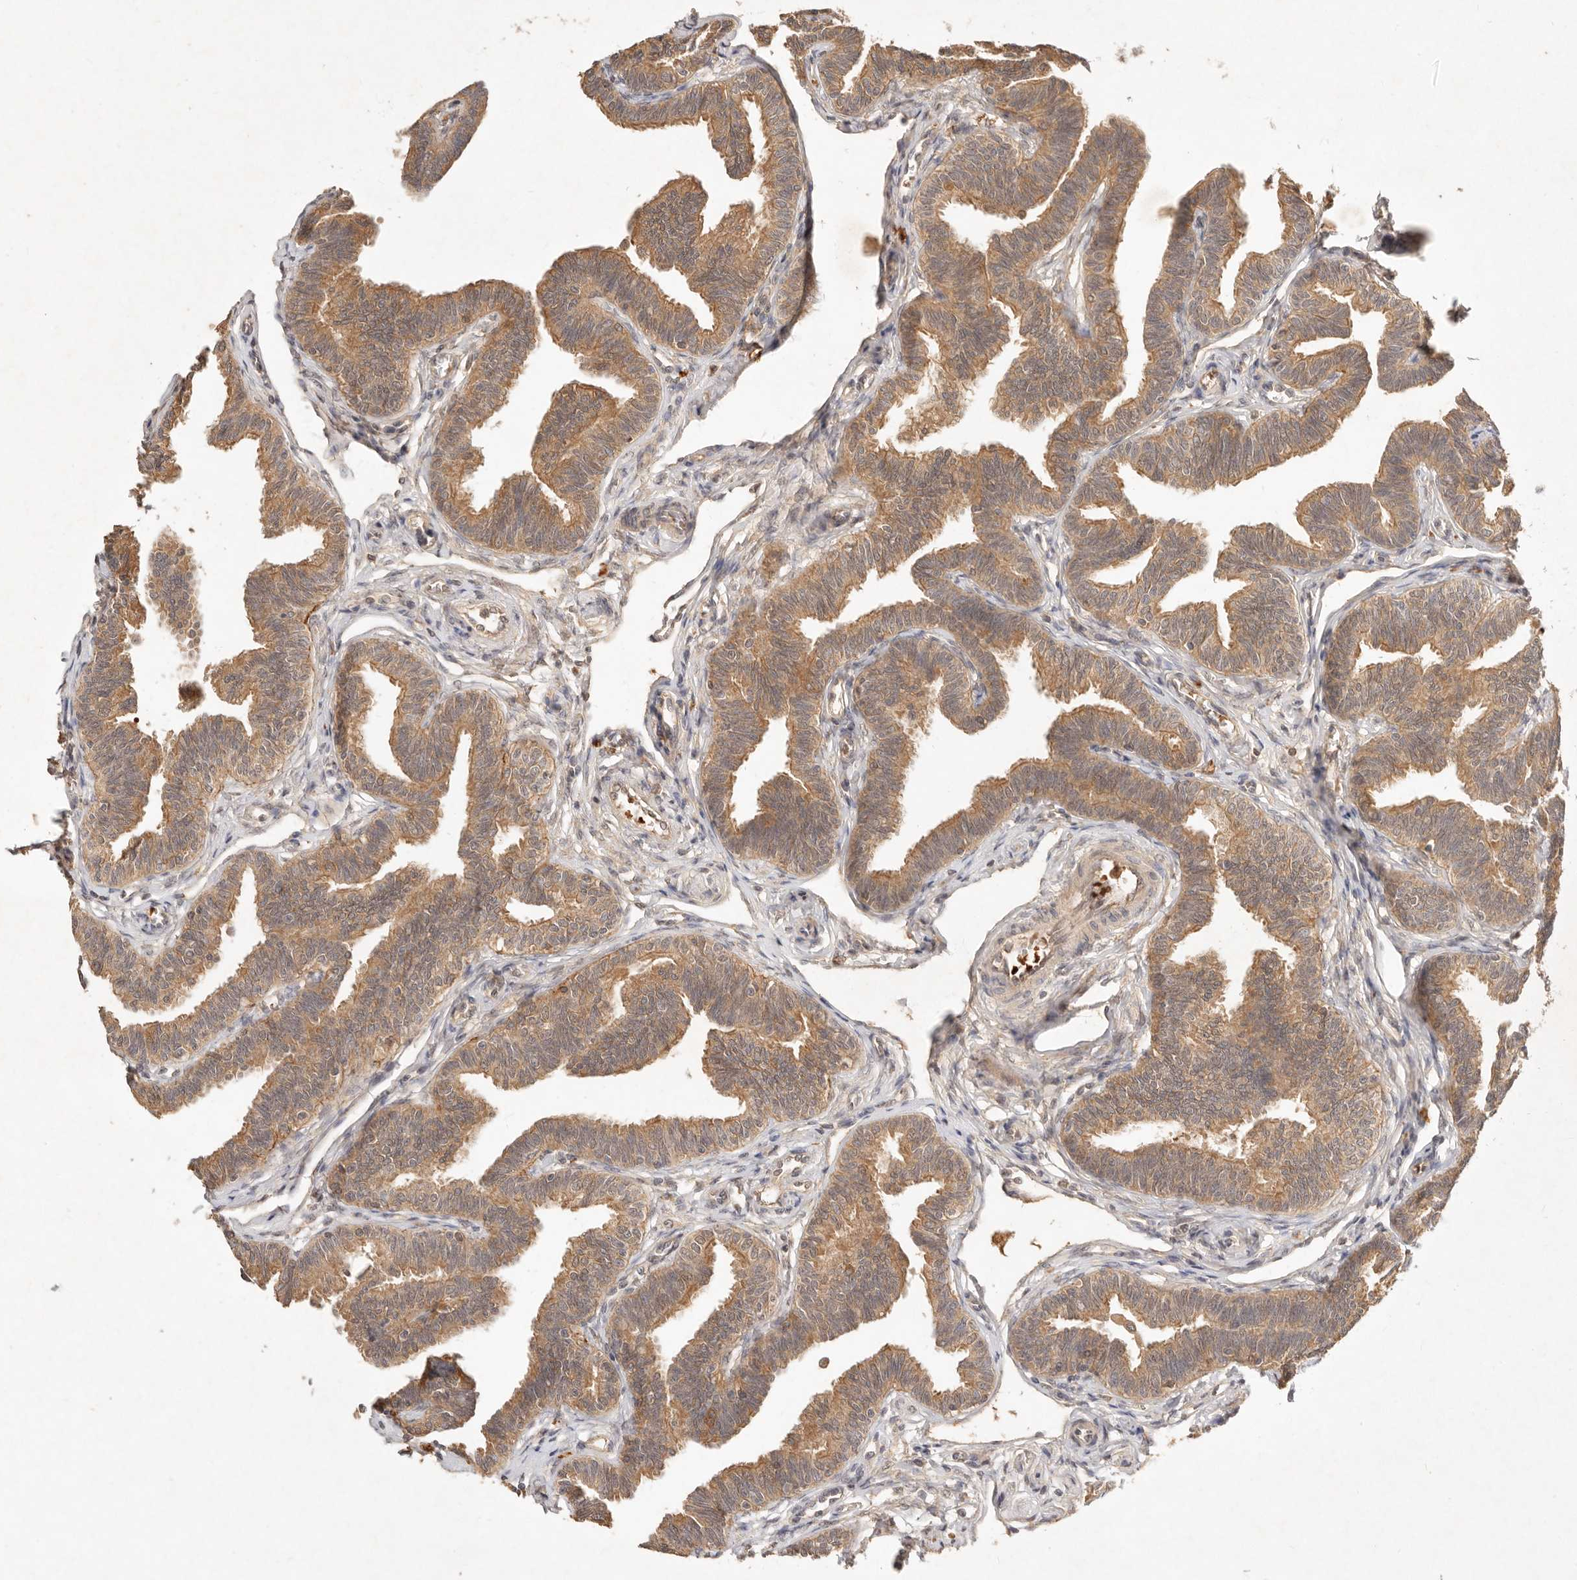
{"staining": {"intensity": "moderate", "quantity": ">75%", "location": "cytoplasmic/membranous"}, "tissue": "fallopian tube", "cell_type": "Glandular cells", "image_type": "normal", "snomed": [{"axis": "morphology", "description": "Normal tissue, NOS"}, {"axis": "topography", "description": "Fallopian tube"}, {"axis": "topography", "description": "Ovary"}], "caption": "The photomicrograph reveals immunohistochemical staining of unremarkable fallopian tube. There is moderate cytoplasmic/membranous staining is appreciated in approximately >75% of glandular cells.", "gene": "FREM2", "patient": {"sex": "female", "age": 23}}